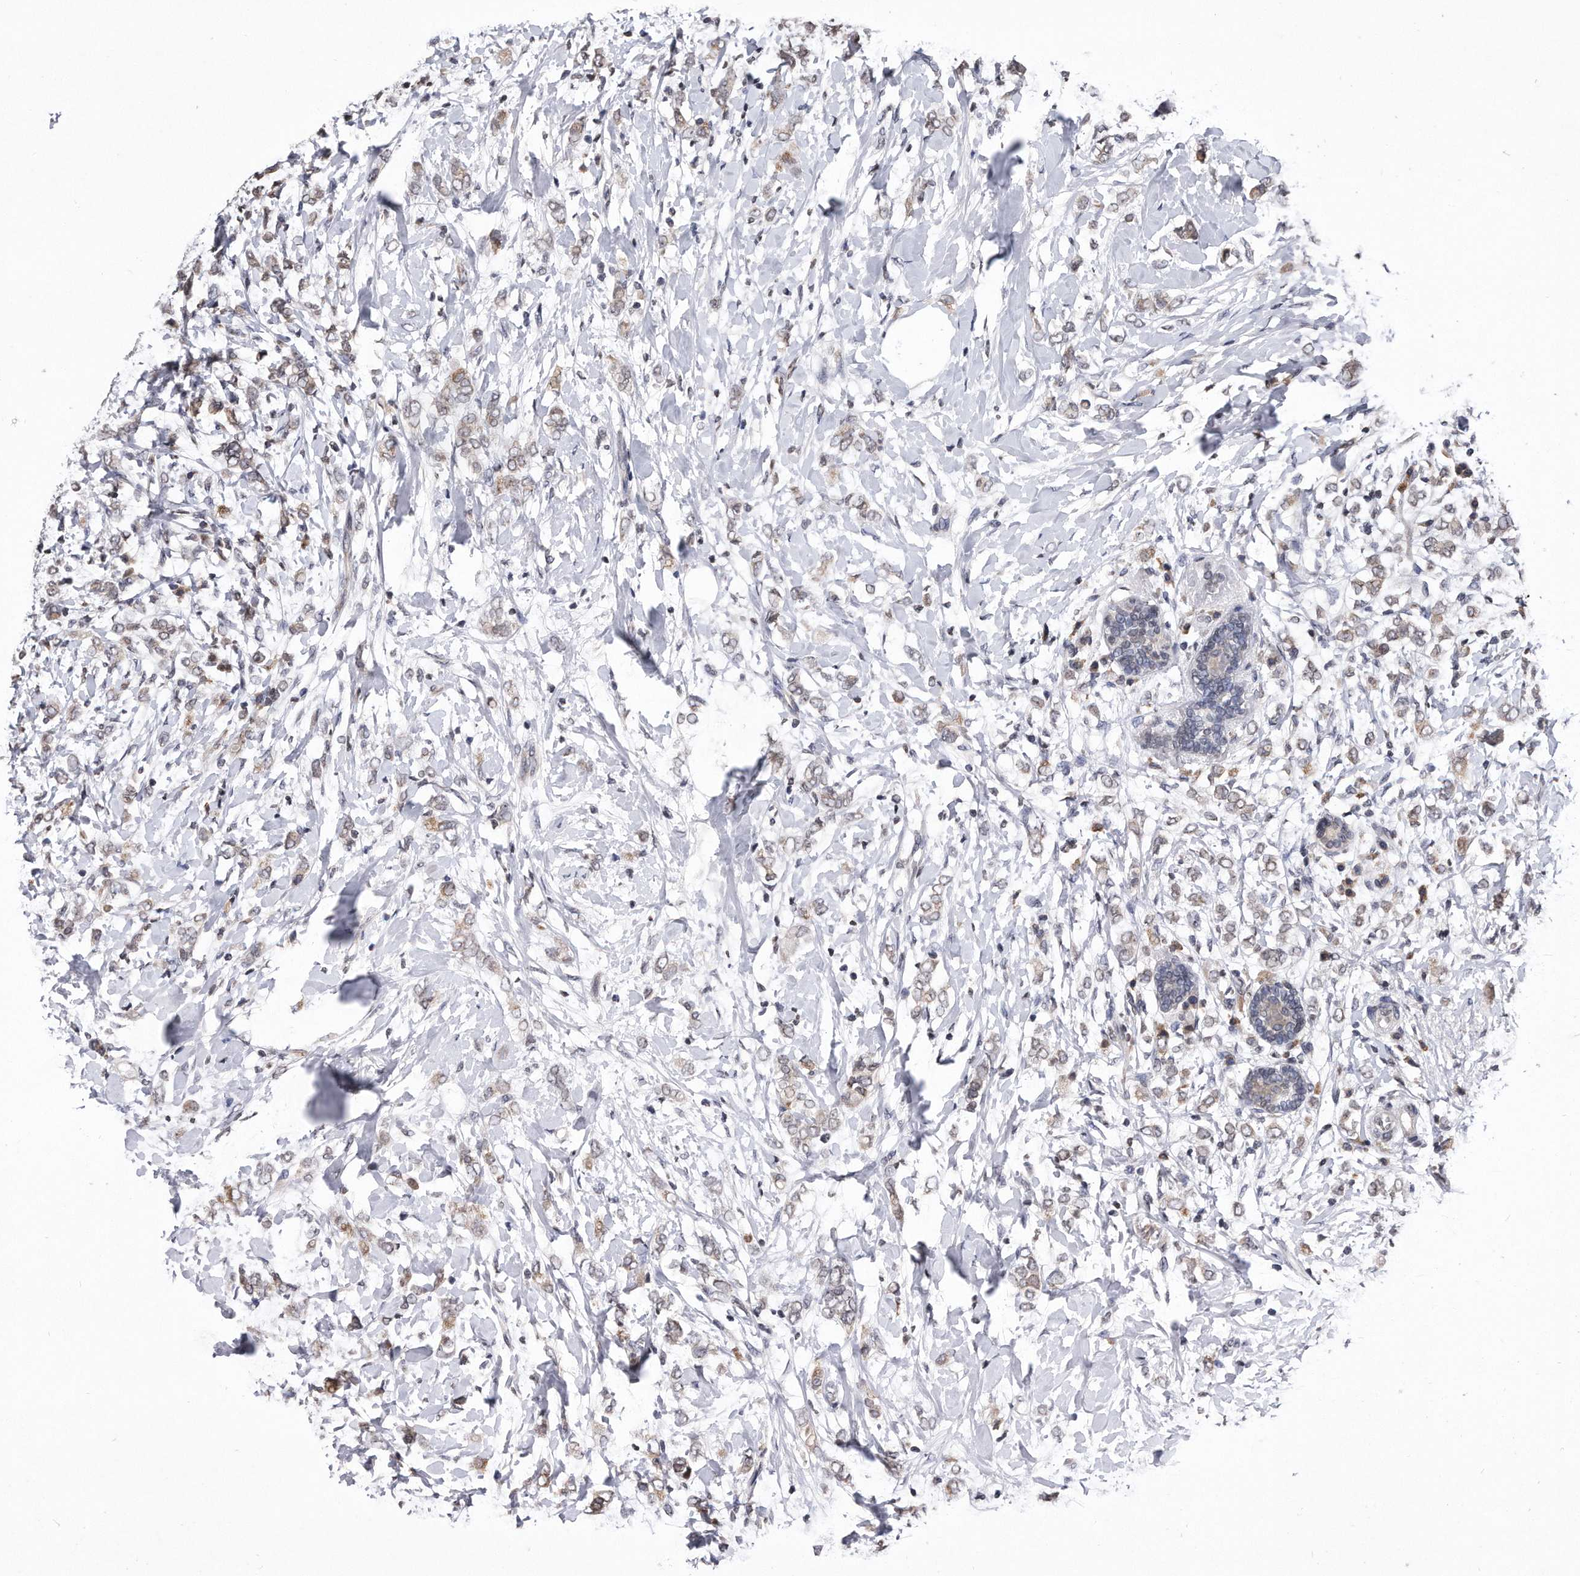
{"staining": {"intensity": "weak", "quantity": "25%-75%", "location": "cytoplasmic/membranous"}, "tissue": "breast cancer", "cell_type": "Tumor cells", "image_type": "cancer", "snomed": [{"axis": "morphology", "description": "Normal tissue, NOS"}, {"axis": "morphology", "description": "Lobular carcinoma"}, {"axis": "topography", "description": "Breast"}], "caption": "Breast lobular carcinoma tissue shows weak cytoplasmic/membranous expression in approximately 25%-75% of tumor cells", "gene": "DAB1", "patient": {"sex": "female", "age": 47}}